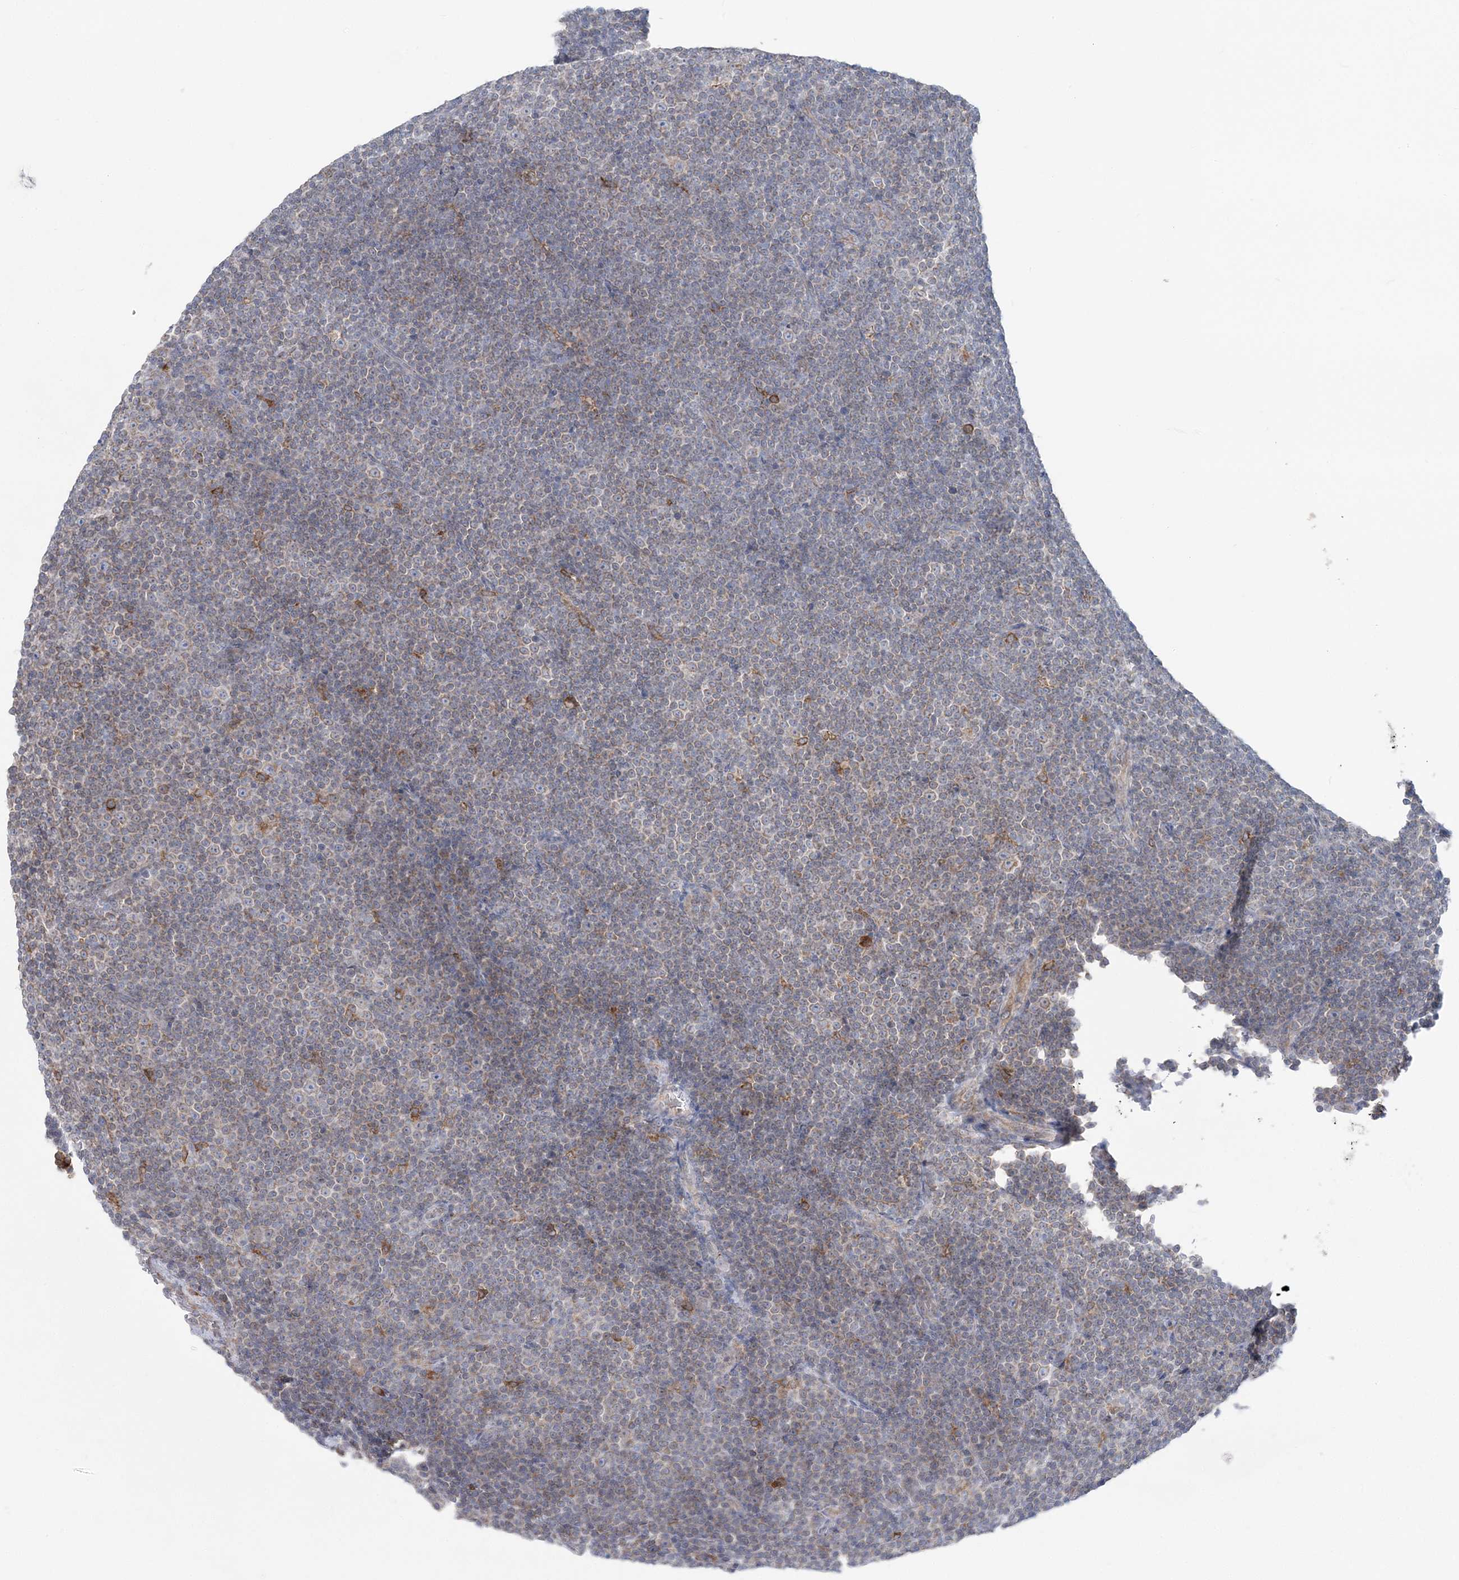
{"staining": {"intensity": "weak", "quantity": "<25%", "location": "cytoplasmic/membranous"}, "tissue": "lymphoma", "cell_type": "Tumor cells", "image_type": "cancer", "snomed": [{"axis": "morphology", "description": "Malignant lymphoma, non-Hodgkin's type, Low grade"}, {"axis": "topography", "description": "Lymph node"}], "caption": "Immunohistochemistry photomicrograph of malignant lymphoma, non-Hodgkin's type (low-grade) stained for a protein (brown), which demonstrates no expression in tumor cells.", "gene": "TMED10", "patient": {"sex": "female", "age": 67}}